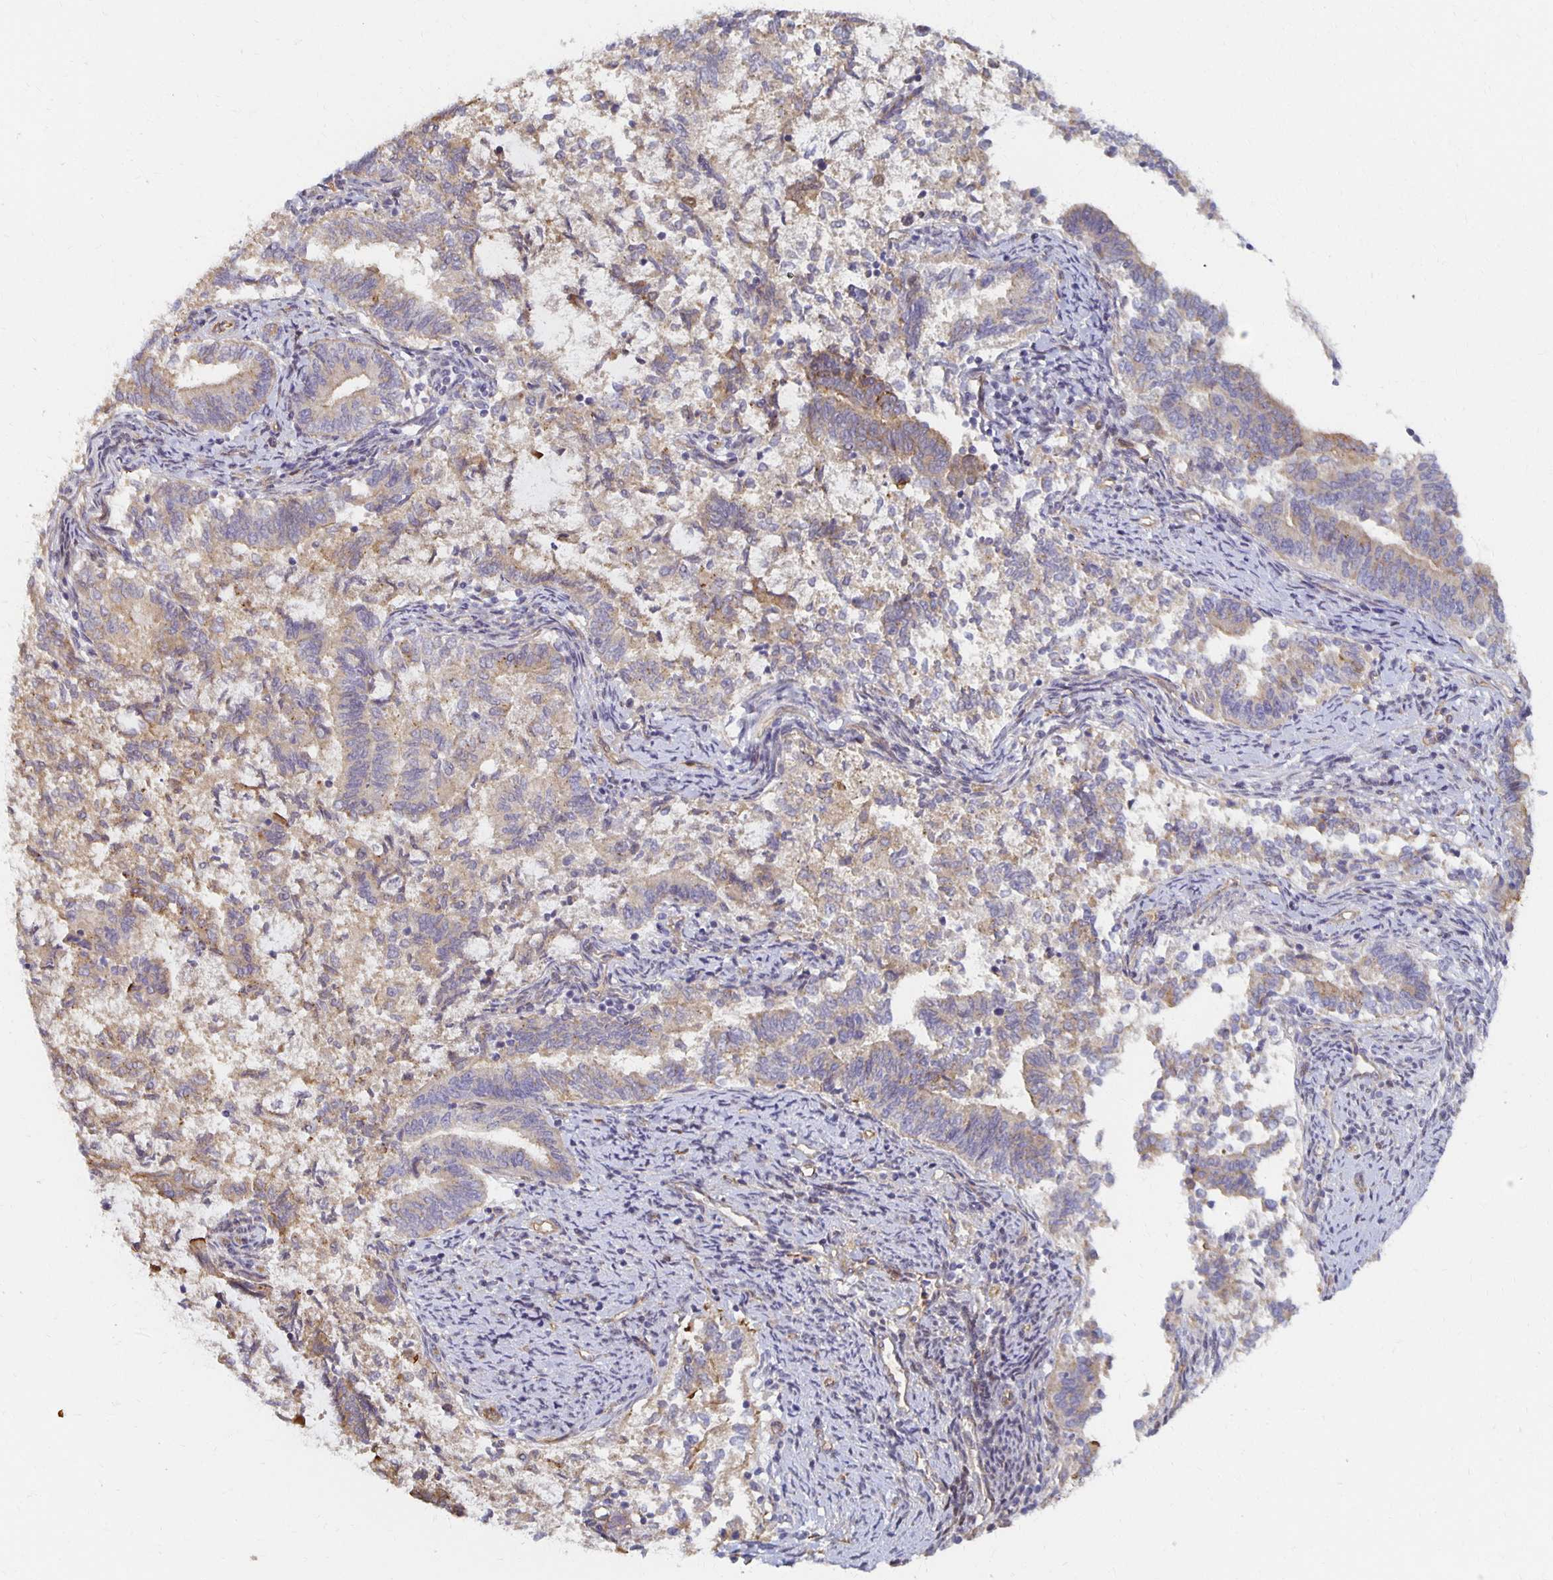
{"staining": {"intensity": "weak", "quantity": "25%-75%", "location": "cytoplasmic/membranous"}, "tissue": "endometrial cancer", "cell_type": "Tumor cells", "image_type": "cancer", "snomed": [{"axis": "morphology", "description": "Adenocarcinoma, NOS"}, {"axis": "topography", "description": "Endometrium"}], "caption": "Endometrial cancer stained with a brown dye displays weak cytoplasmic/membranous positive positivity in about 25%-75% of tumor cells.", "gene": "SORL1", "patient": {"sex": "female", "age": 65}}